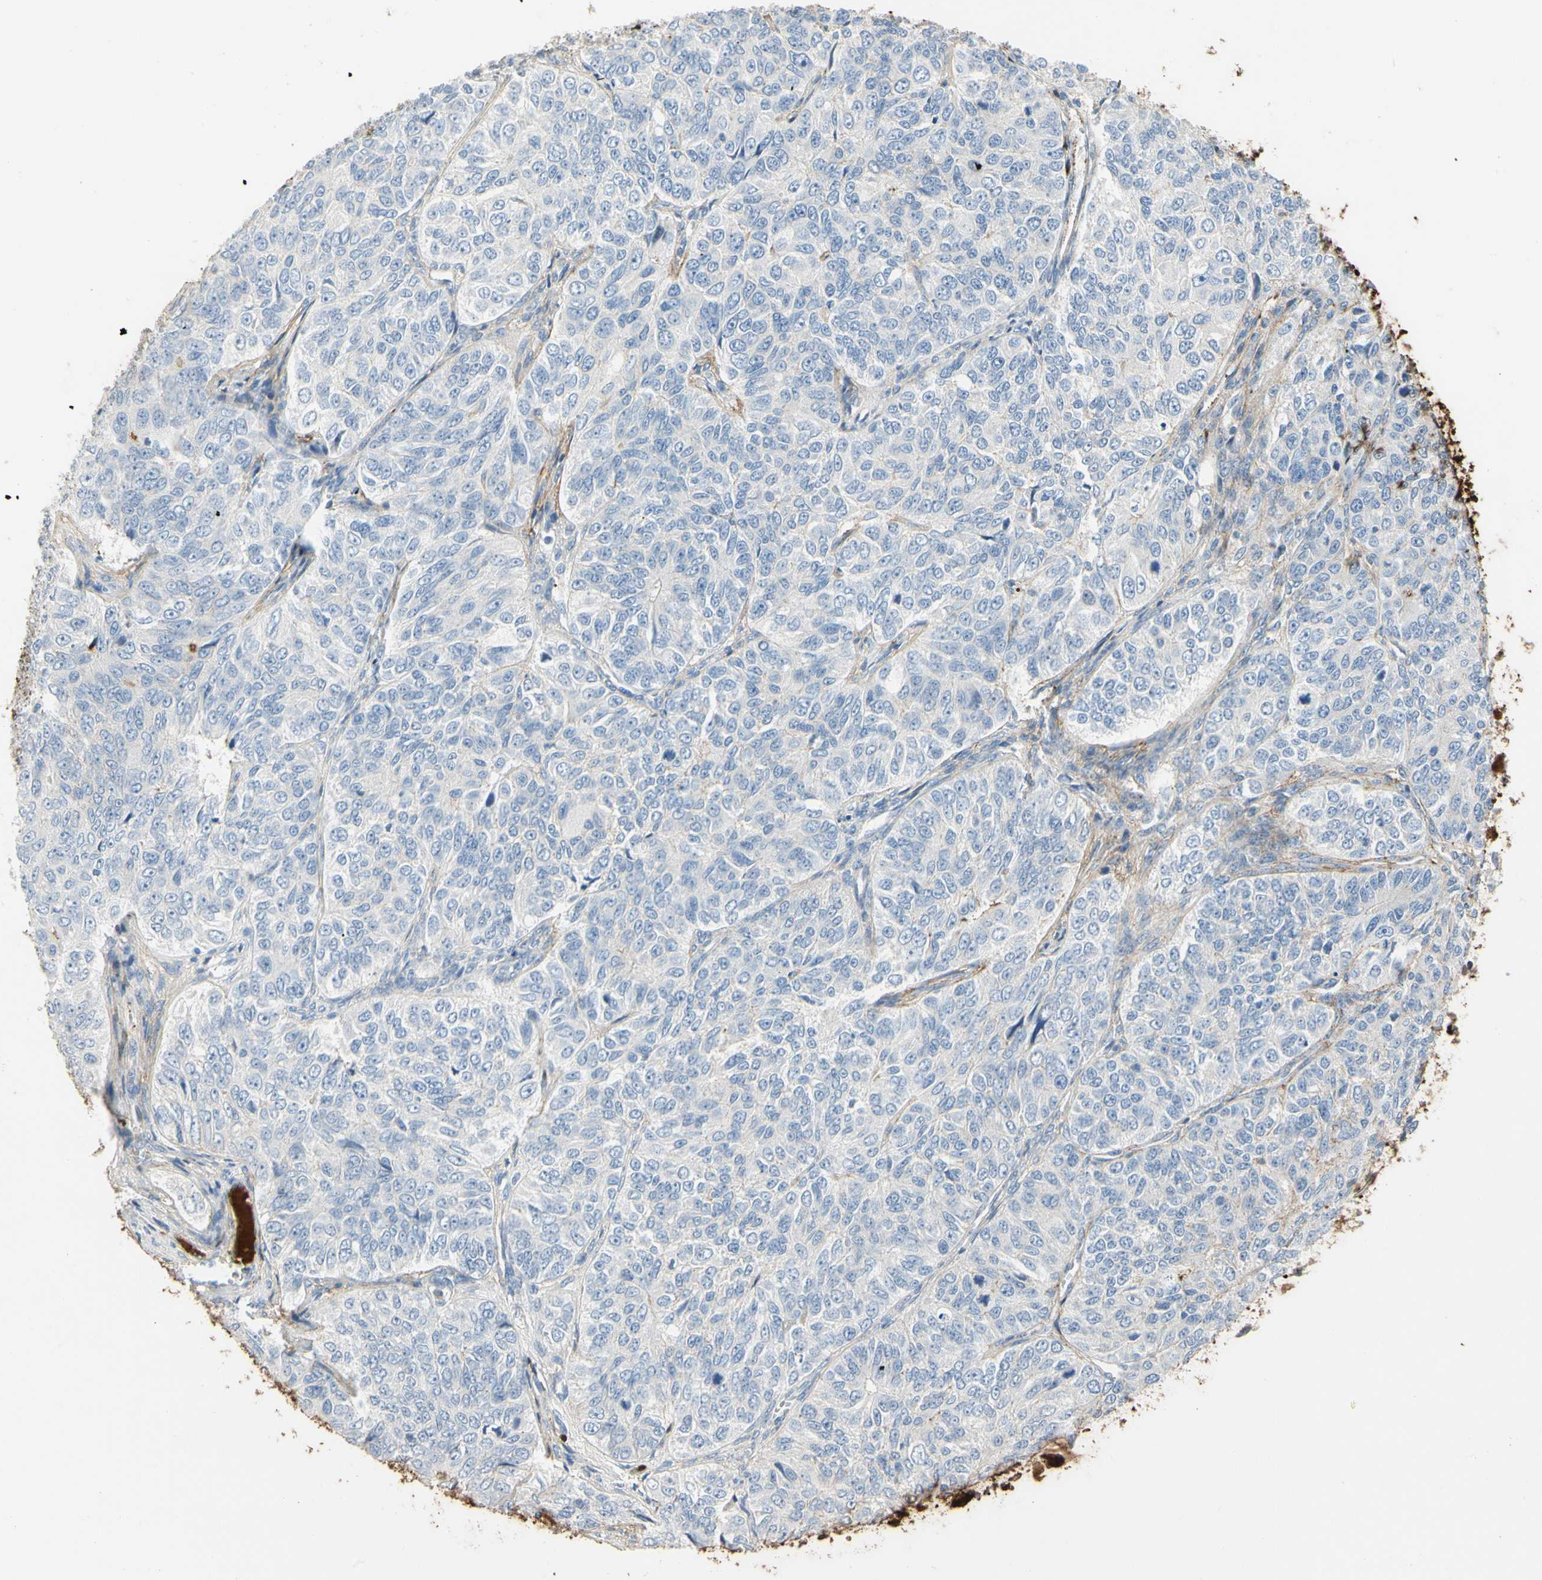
{"staining": {"intensity": "negative", "quantity": "none", "location": "none"}, "tissue": "ovarian cancer", "cell_type": "Tumor cells", "image_type": "cancer", "snomed": [{"axis": "morphology", "description": "Carcinoma, endometroid"}, {"axis": "topography", "description": "Ovary"}], "caption": "Human ovarian endometroid carcinoma stained for a protein using immunohistochemistry reveals no expression in tumor cells.", "gene": "FGB", "patient": {"sex": "female", "age": 51}}